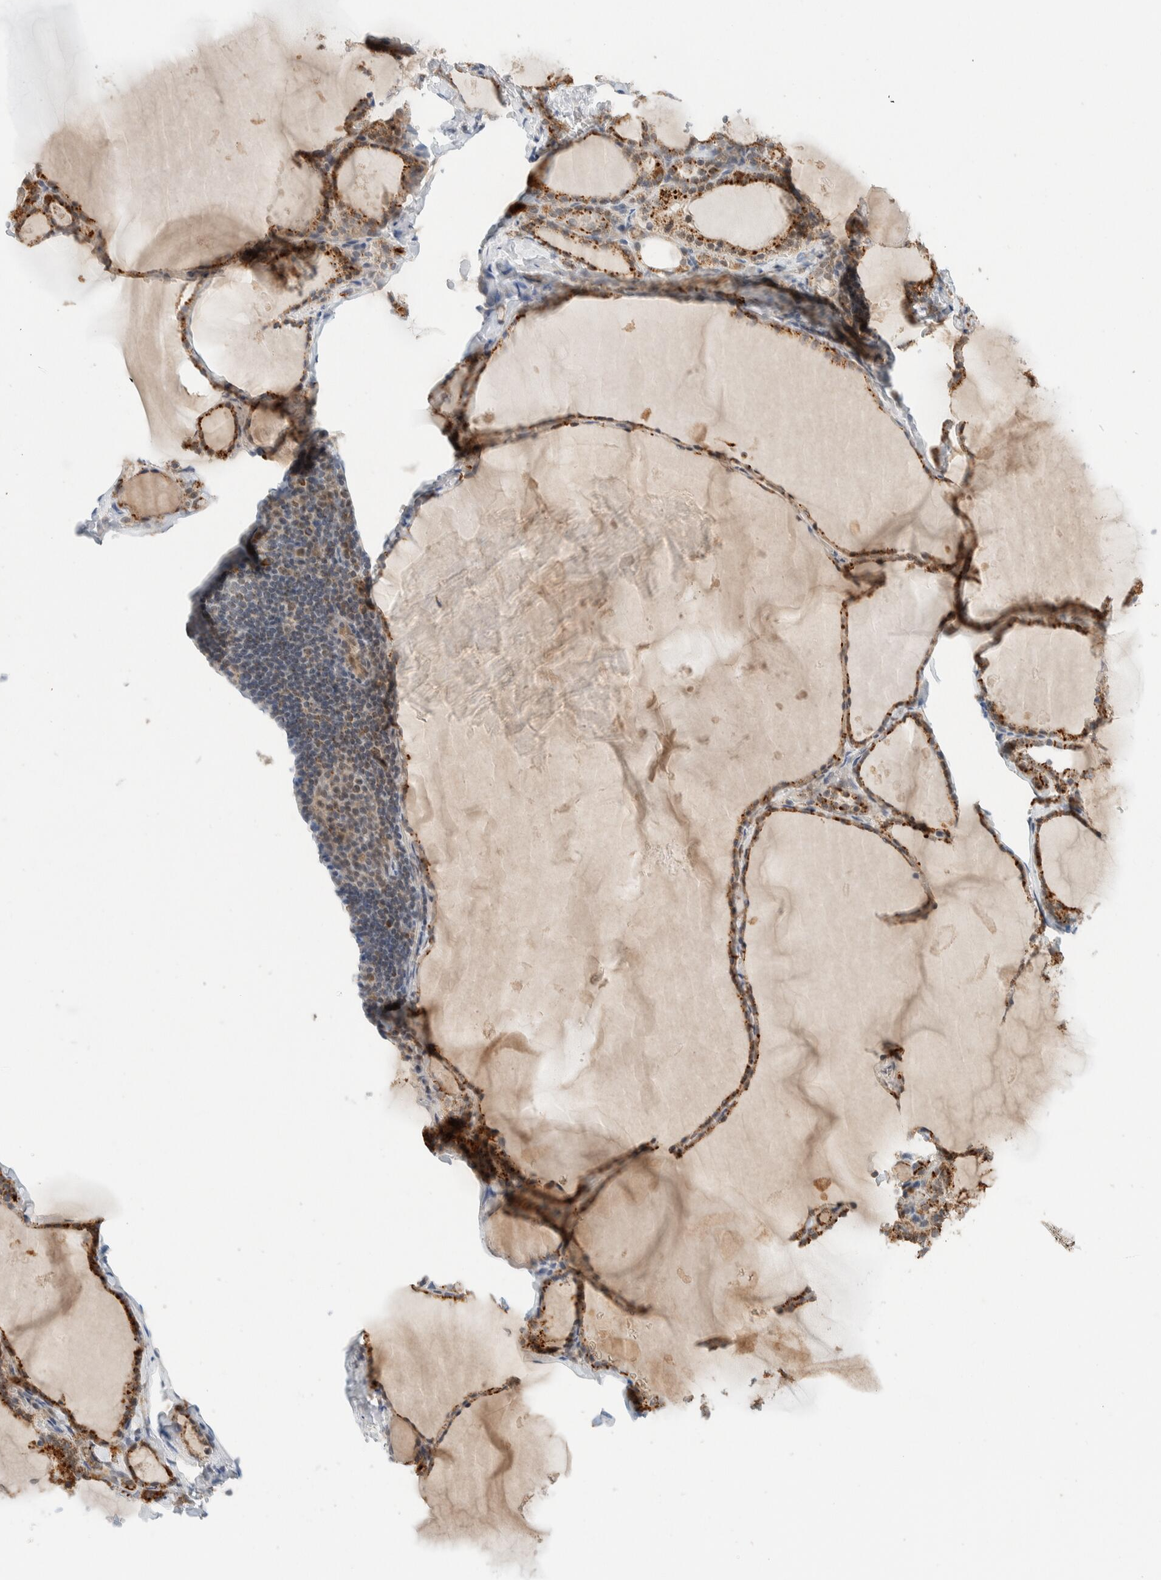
{"staining": {"intensity": "moderate", "quantity": ">75%", "location": "cytoplasmic/membranous"}, "tissue": "thyroid gland", "cell_type": "Glandular cells", "image_type": "normal", "snomed": [{"axis": "morphology", "description": "Normal tissue, NOS"}, {"axis": "topography", "description": "Thyroid gland"}], "caption": "High-magnification brightfield microscopy of normal thyroid gland stained with DAB (3,3'-diaminobenzidine) (brown) and counterstained with hematoxylin (blue). glandular cells exhibit moderate cytoplasmic/membranous positivity is seen in about>75% of cells. (Brightfield microscopy of DAB IHC at high magnification).", "gene": "MRPL41", "patient": {"sex": "male", "age": 56}}